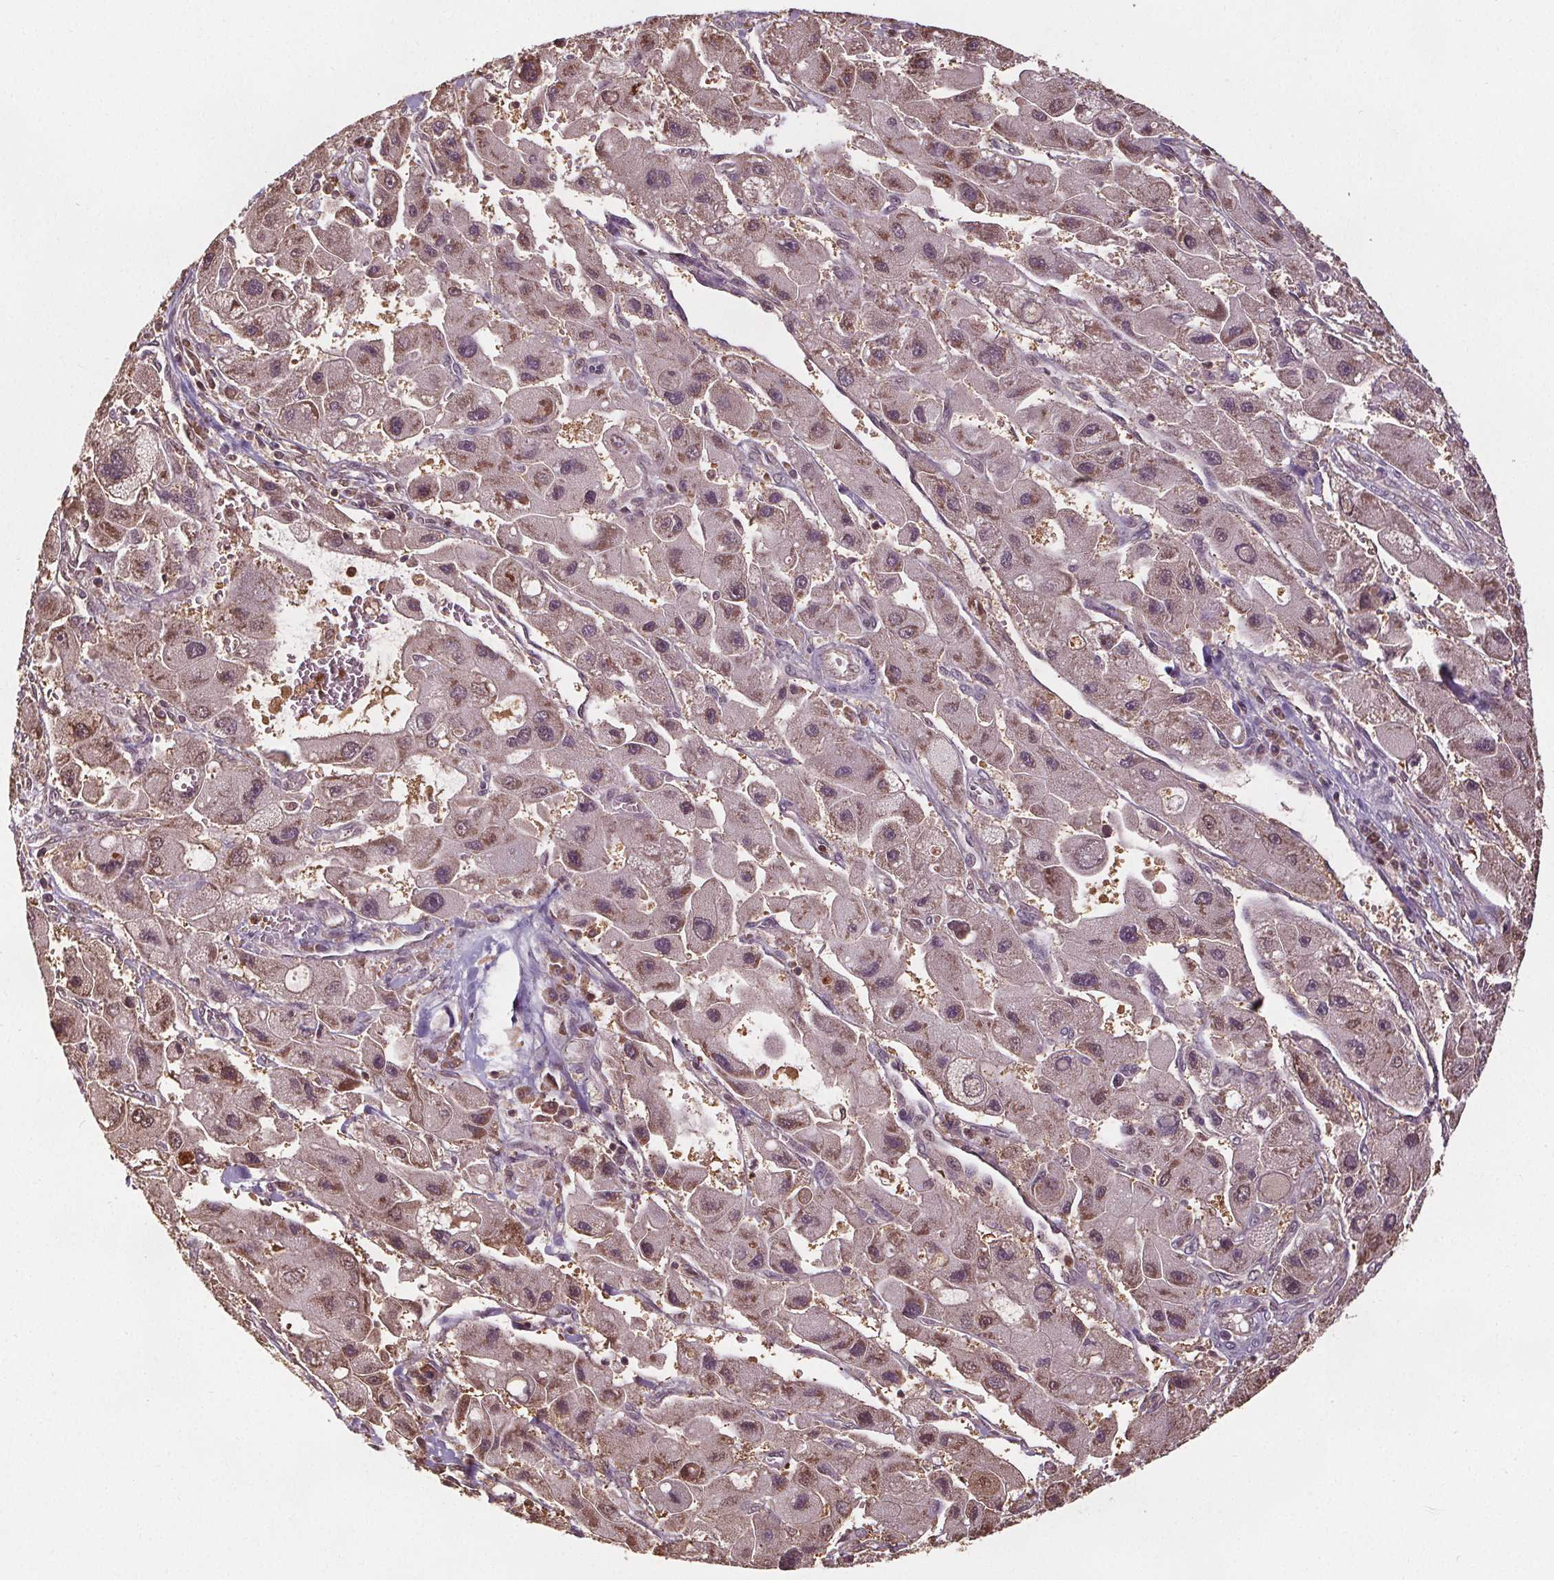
{"staining": {"intensity": "moderate", "quantity": "25%-75%", "location": "cytoplasmic/membranous,nuclear"}, "tissue": "liver cancer", "cell_type": "Tumor cells", "image_type": "cancer", "snomed": [{"axis": "morphology", "description": "Carcinoma, Hepatocellular, NOS"}, {"axis": "topography", "description": "Liver"}], "caption": "Immunohistochemistry (DAB) staining of liver hepatocellular carcinoma reveals moderate cytoplasmic/membranous and nuclear protein expression in about 25%-75% of tumor cells.", "gene": "ENO1", "patient": {"sex": "male", "age": 24}}